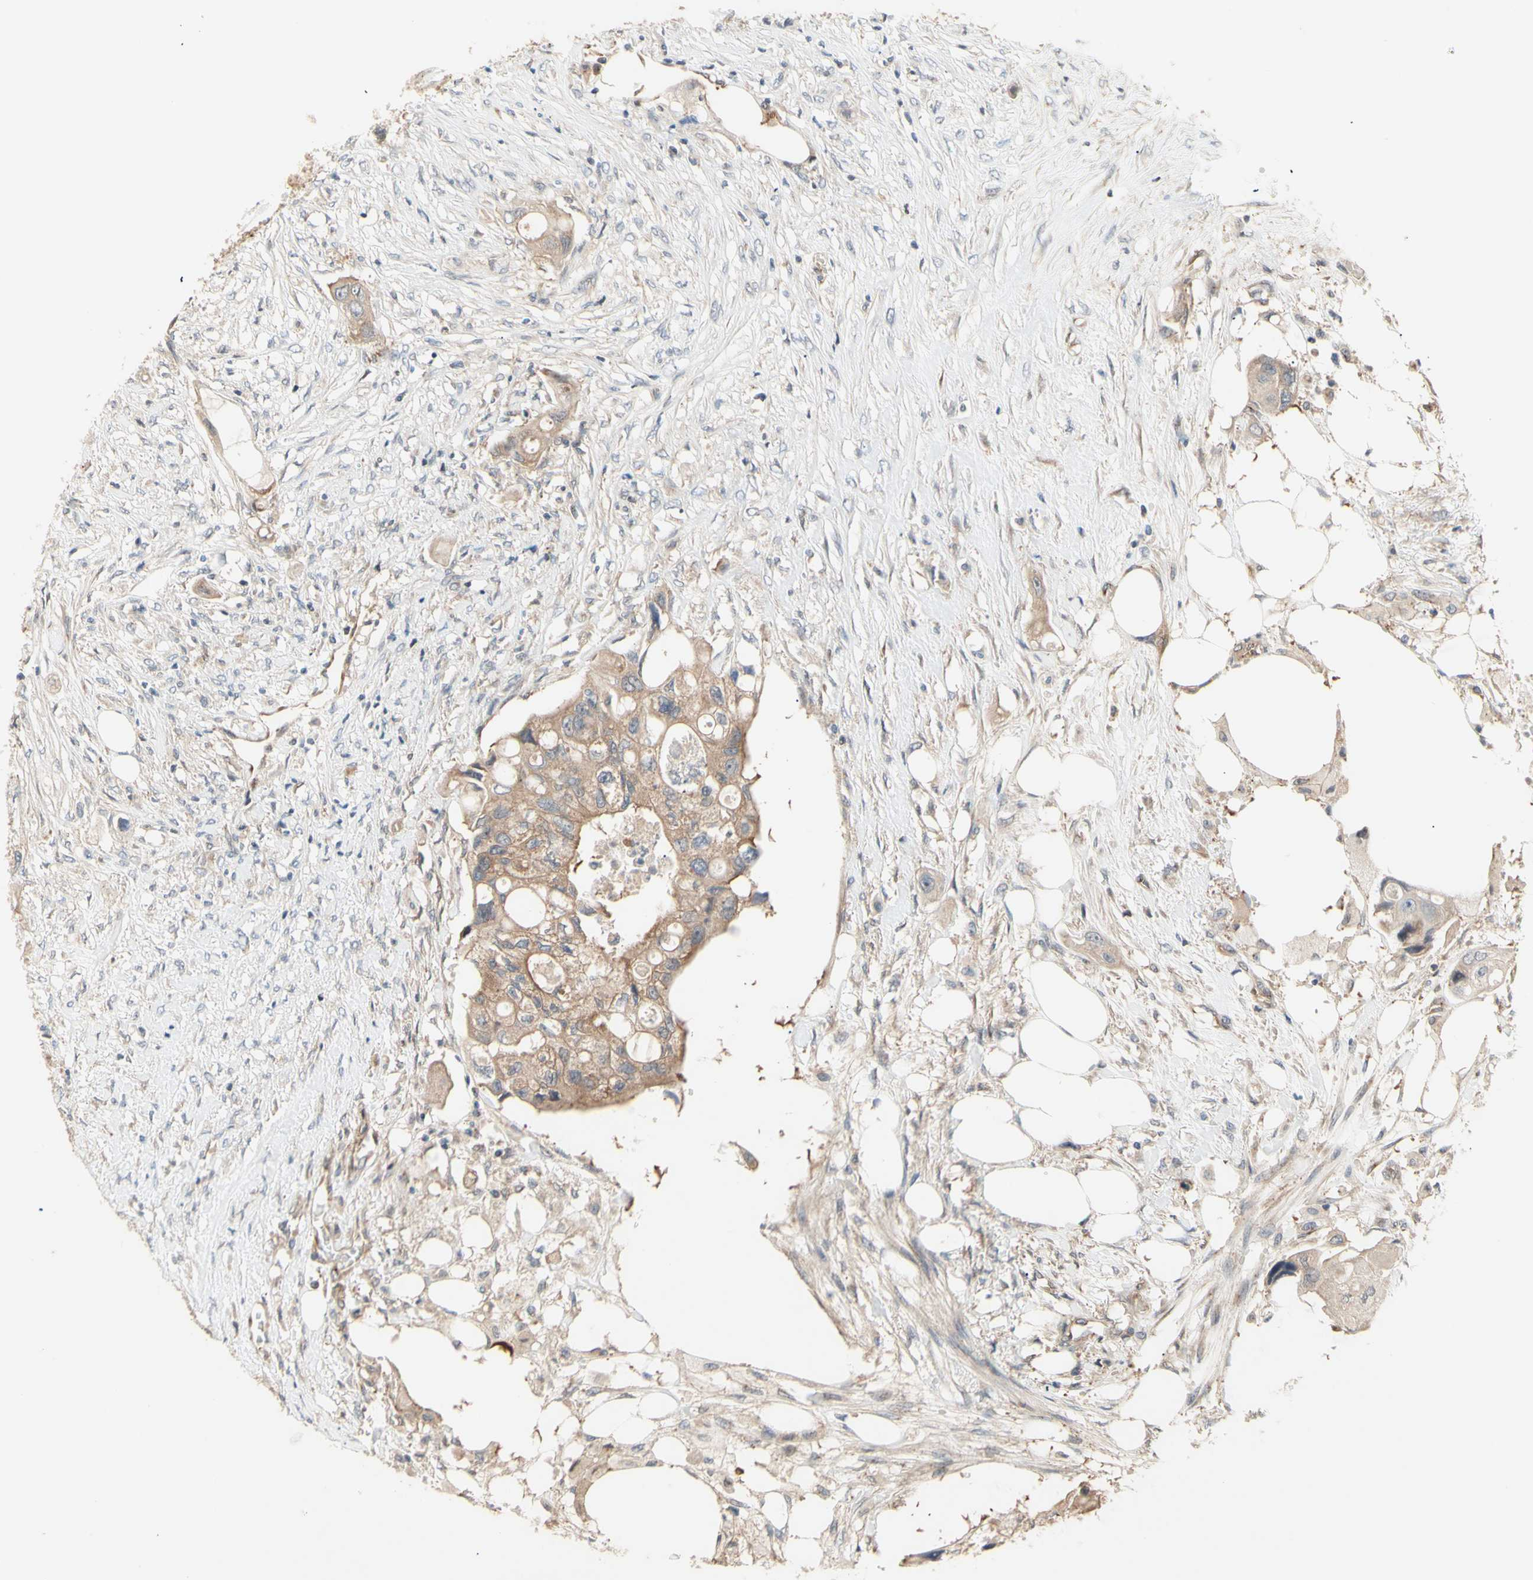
{"staining": {"intensity": "moderate", "quantity": ">75%", "location": "cytoplasmic/membranous"}, "tissue": "colorectal cancer", "cell_type": "Tumor cells", "image_type": "cancer", "snomed": [{"axis": "morphology", "description": "Adenocarcinoma, NOS"}, {"axis": "topography", "description": "Colon"}], "caption": "Protein staining by IHC displays moderate cytoplasmic/membranous positivity in about >75% of tumor cells in colorectal cancer.", "gene": "DYNLRB1", "patient": {"sex": "female", "age": 57}}